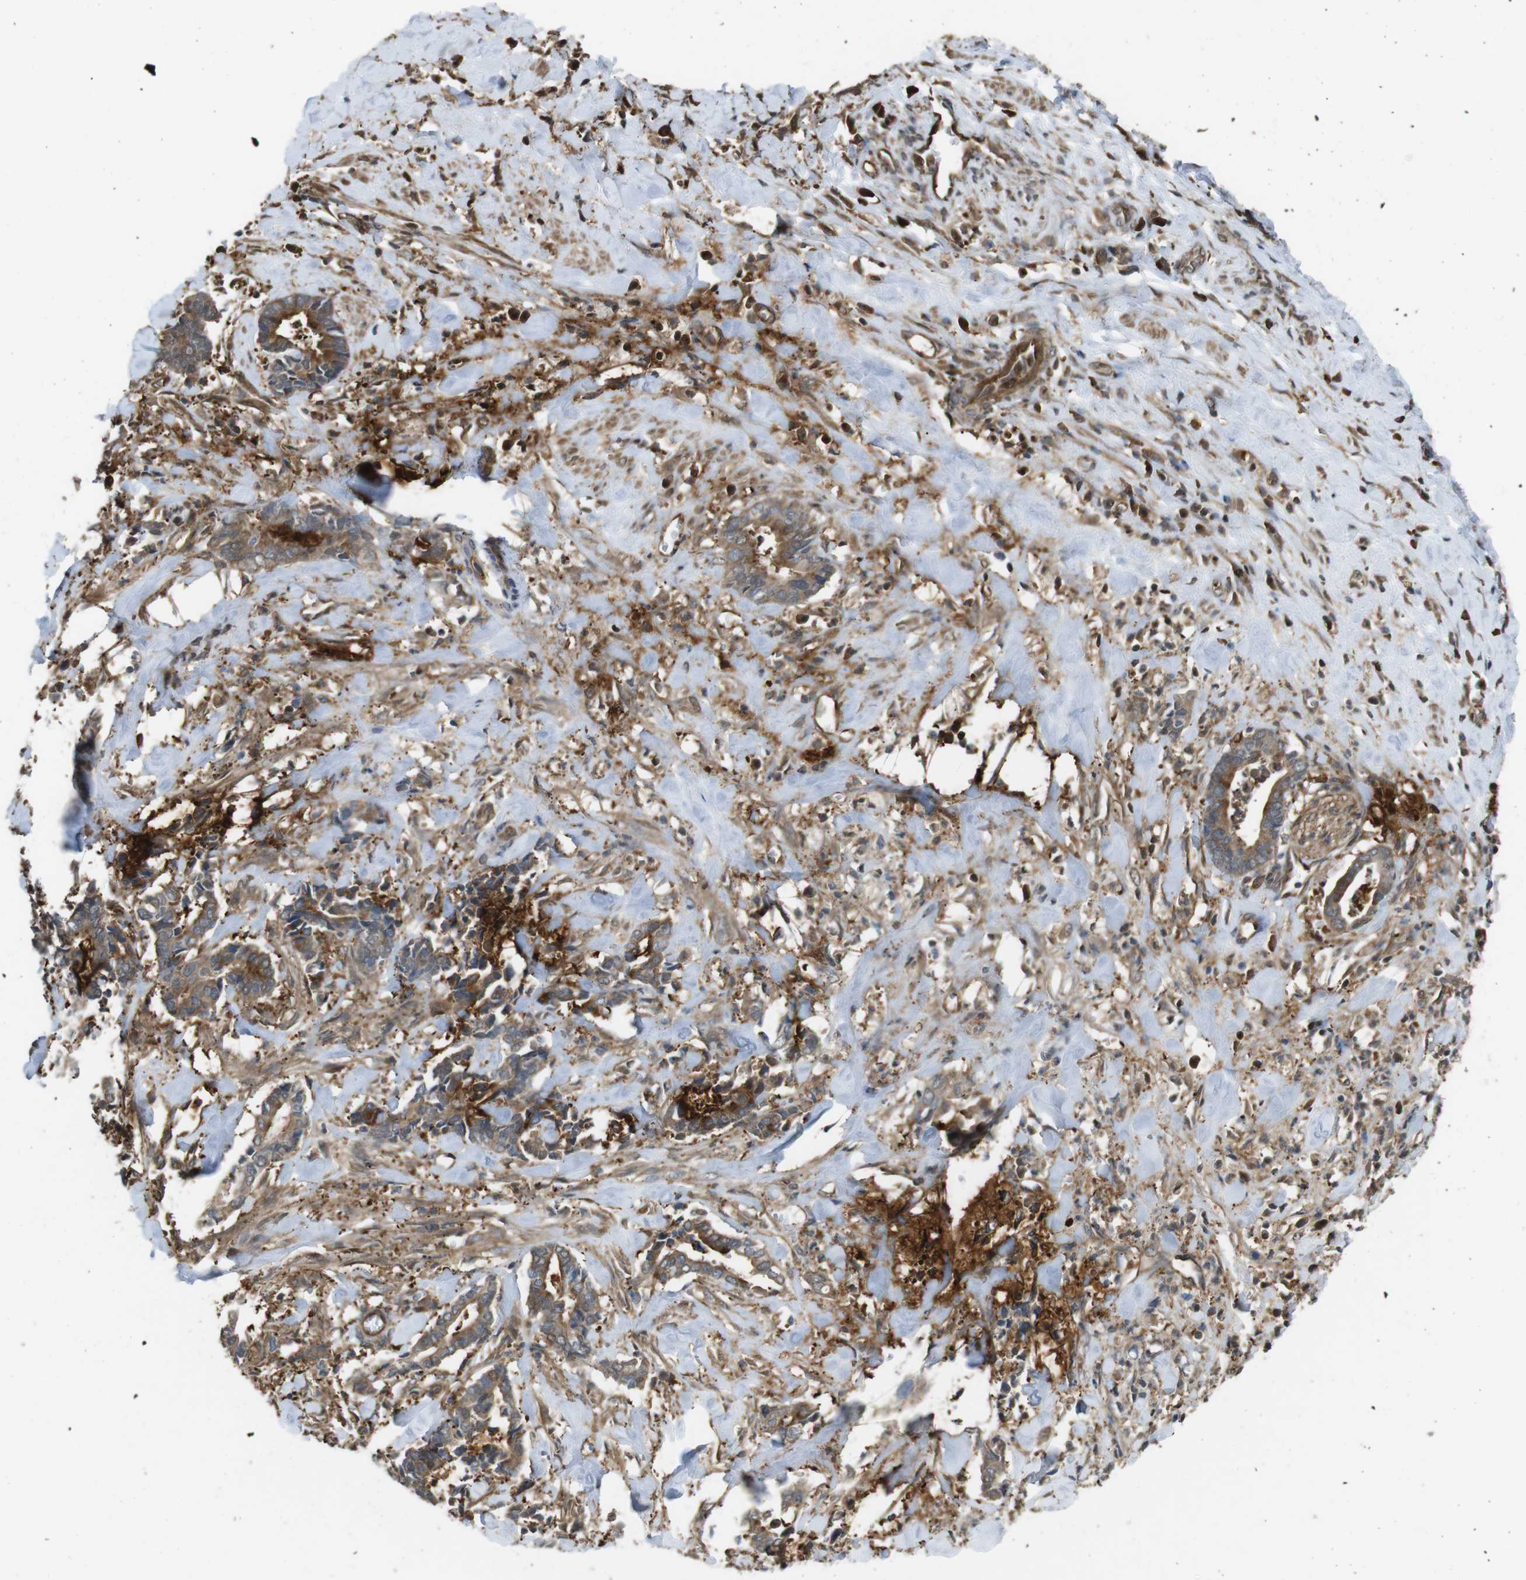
{"staining": {"intensity": "strong", "quantity": ">75%", "location": "cytoplasmic/membranous"}, "tissue": "cervical cancer", "cell_type": "Tumor cells", "image_type": "cancer", "snomed": [{"axis": "morphology", "description": "Adenocarcinoma, NOS"}, {"axis": "topography", "description": "Cervix"}], "caption": "This photomicrograph shows IHC staining of human cervical cancer, with high strong cytoplasmic/membranous staining in approximately >75% of tumor cells.", "gene": "ARHGDIA", "patient": {"sex": "female", "age": 44}}